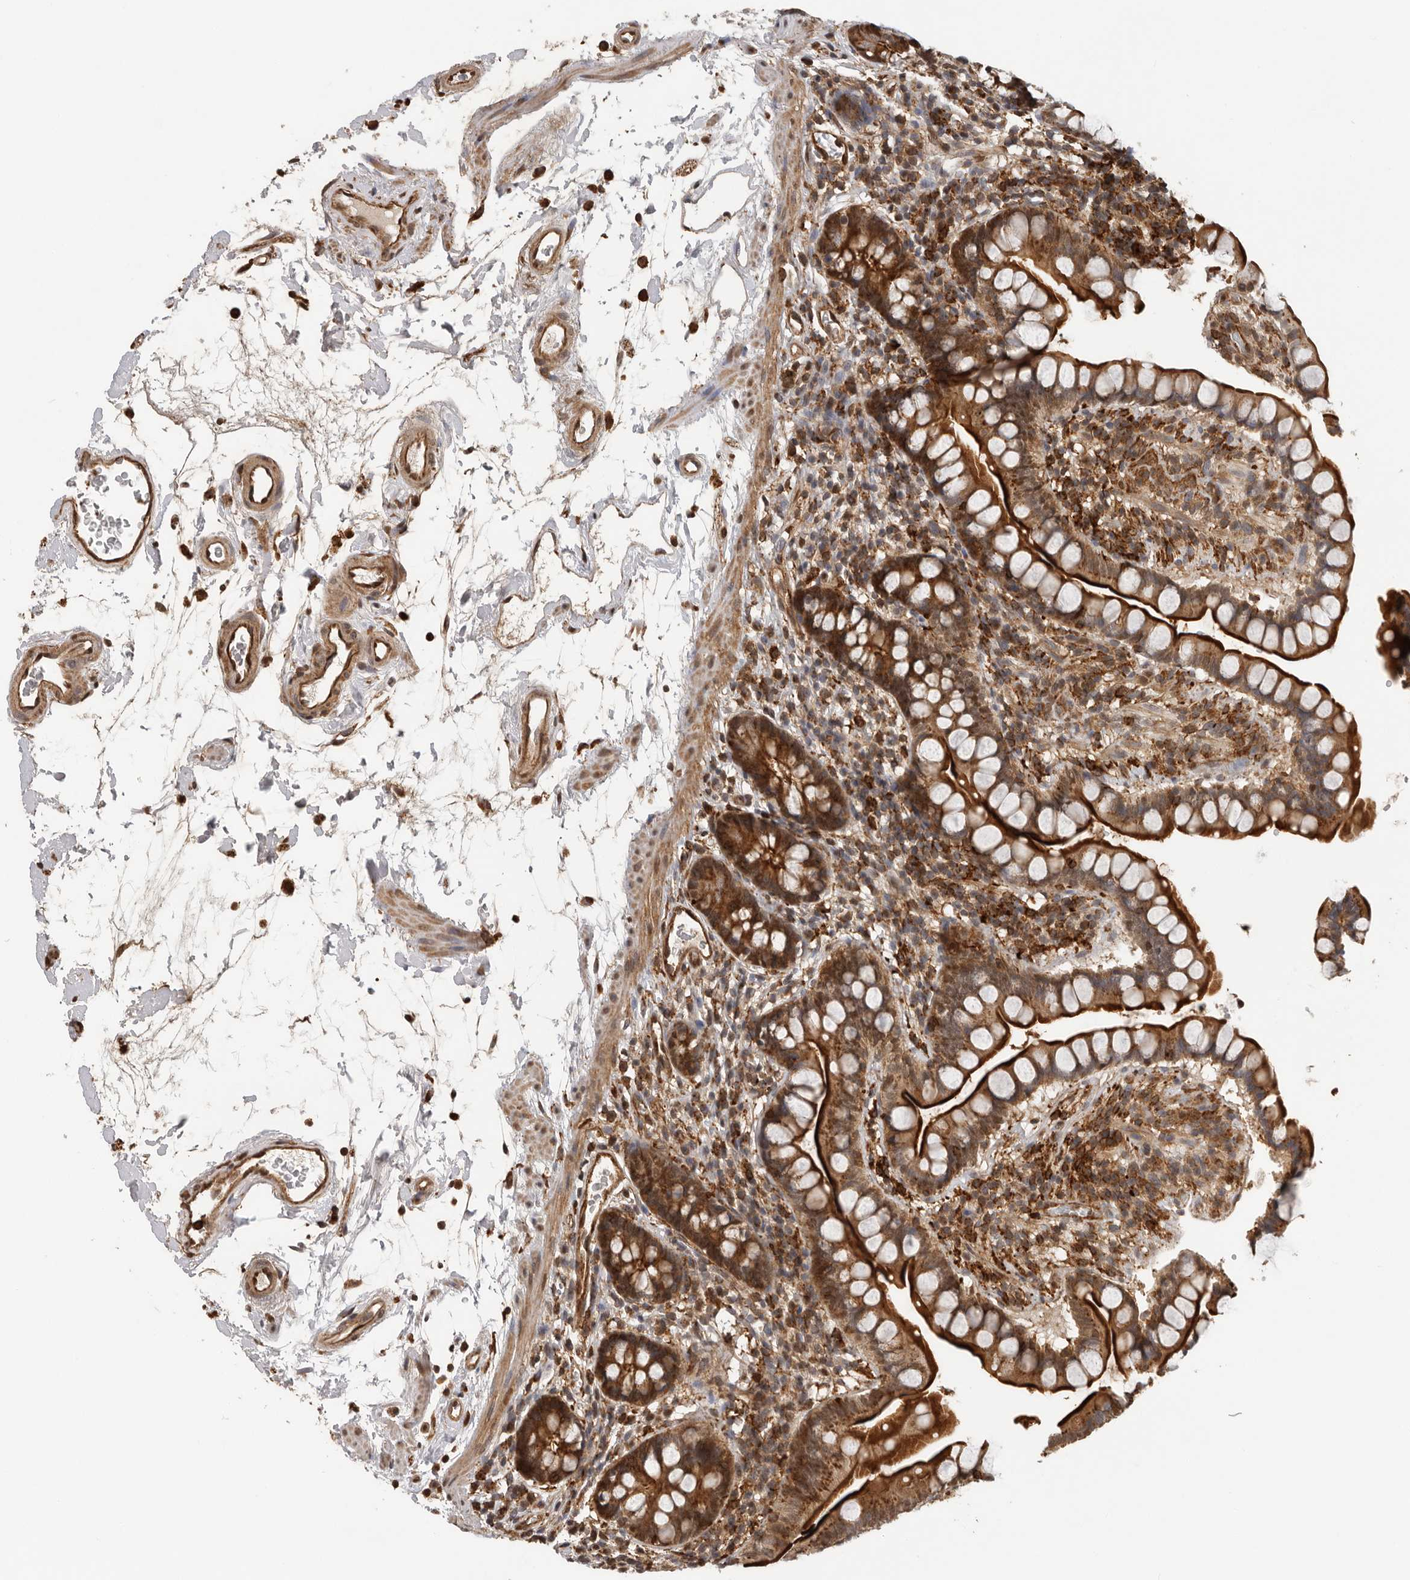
{"staining": {"intensity": "strong", "quantity": ">75%", "location": "cytoplasmic/membranous"}, "tissue": "small intestine", "cell_type": "Glandular cells", "image_type": "normal", "snomed": [{"axis": "morphology", "description": "Normal tissue, NOS"}, {"axis": "topography", "description": "Small intestine"}], "caption": "Benign small intestine displays strong cytoplasmic/membranous staining in about >75% of glandular cells.", "gene": "RNF157", "patient": {"sex": "female", "age": 84}}